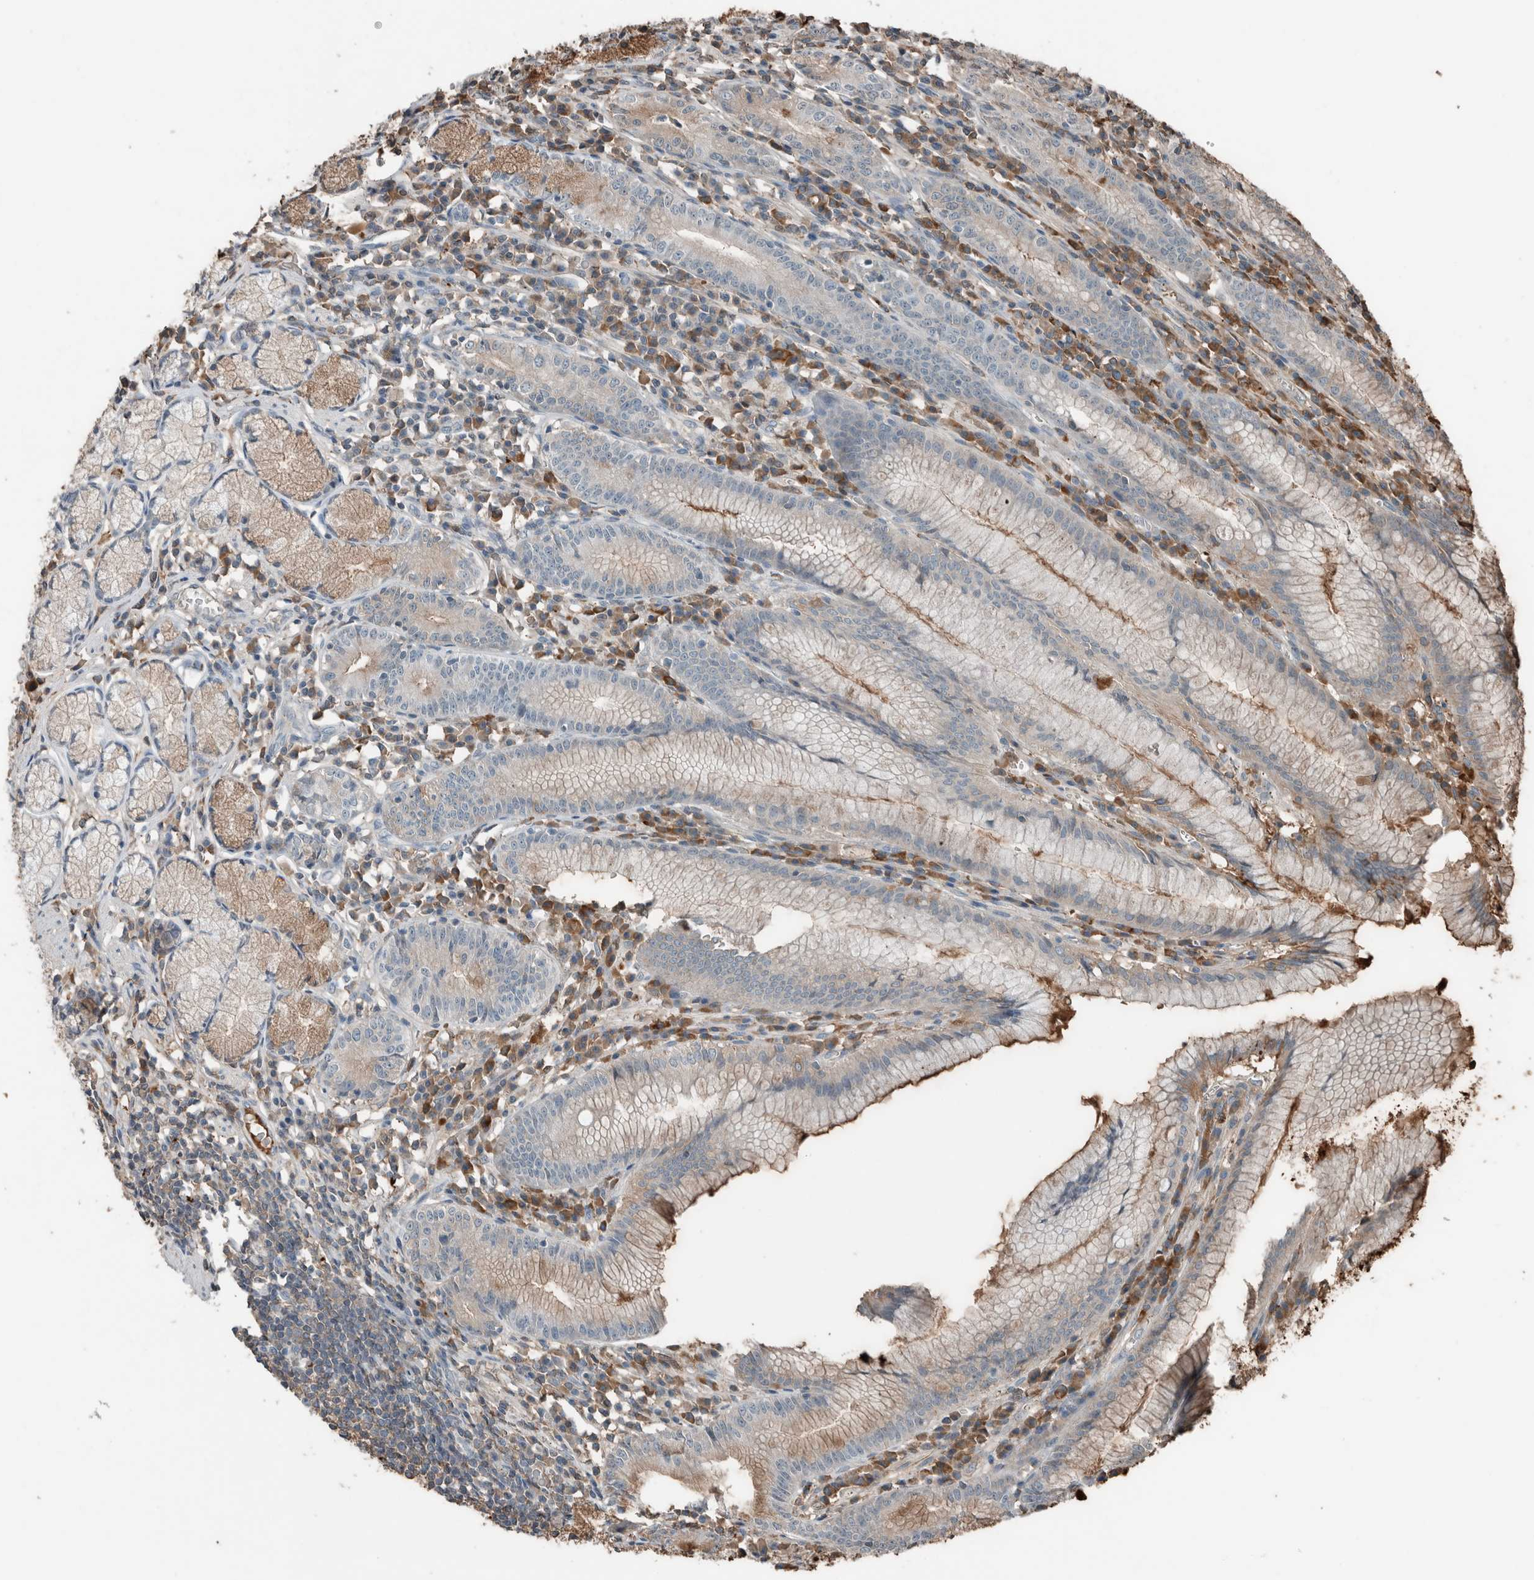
{"staining": {"intensity": "moderate", "quantity": "<25%", "location": "cytoplasmic/membranous"}, "tissue": "stomach", "cell_type": "Glandular cells", "image_type": "normal", "snomed": [{"axis": "morphology", "description": "Normal tissue, NOS"}, {"axis": "topography", "description": "Stomach"}], "caption": "IHC photomicrograph of benign human stomach stained for a protein (brown), which shows low levels of moderate cytoplasmic/membranous positivity in approximately <25% of glandular cells.", "gene": "USP34", "patient": {"sex": "male", "age": 55}}